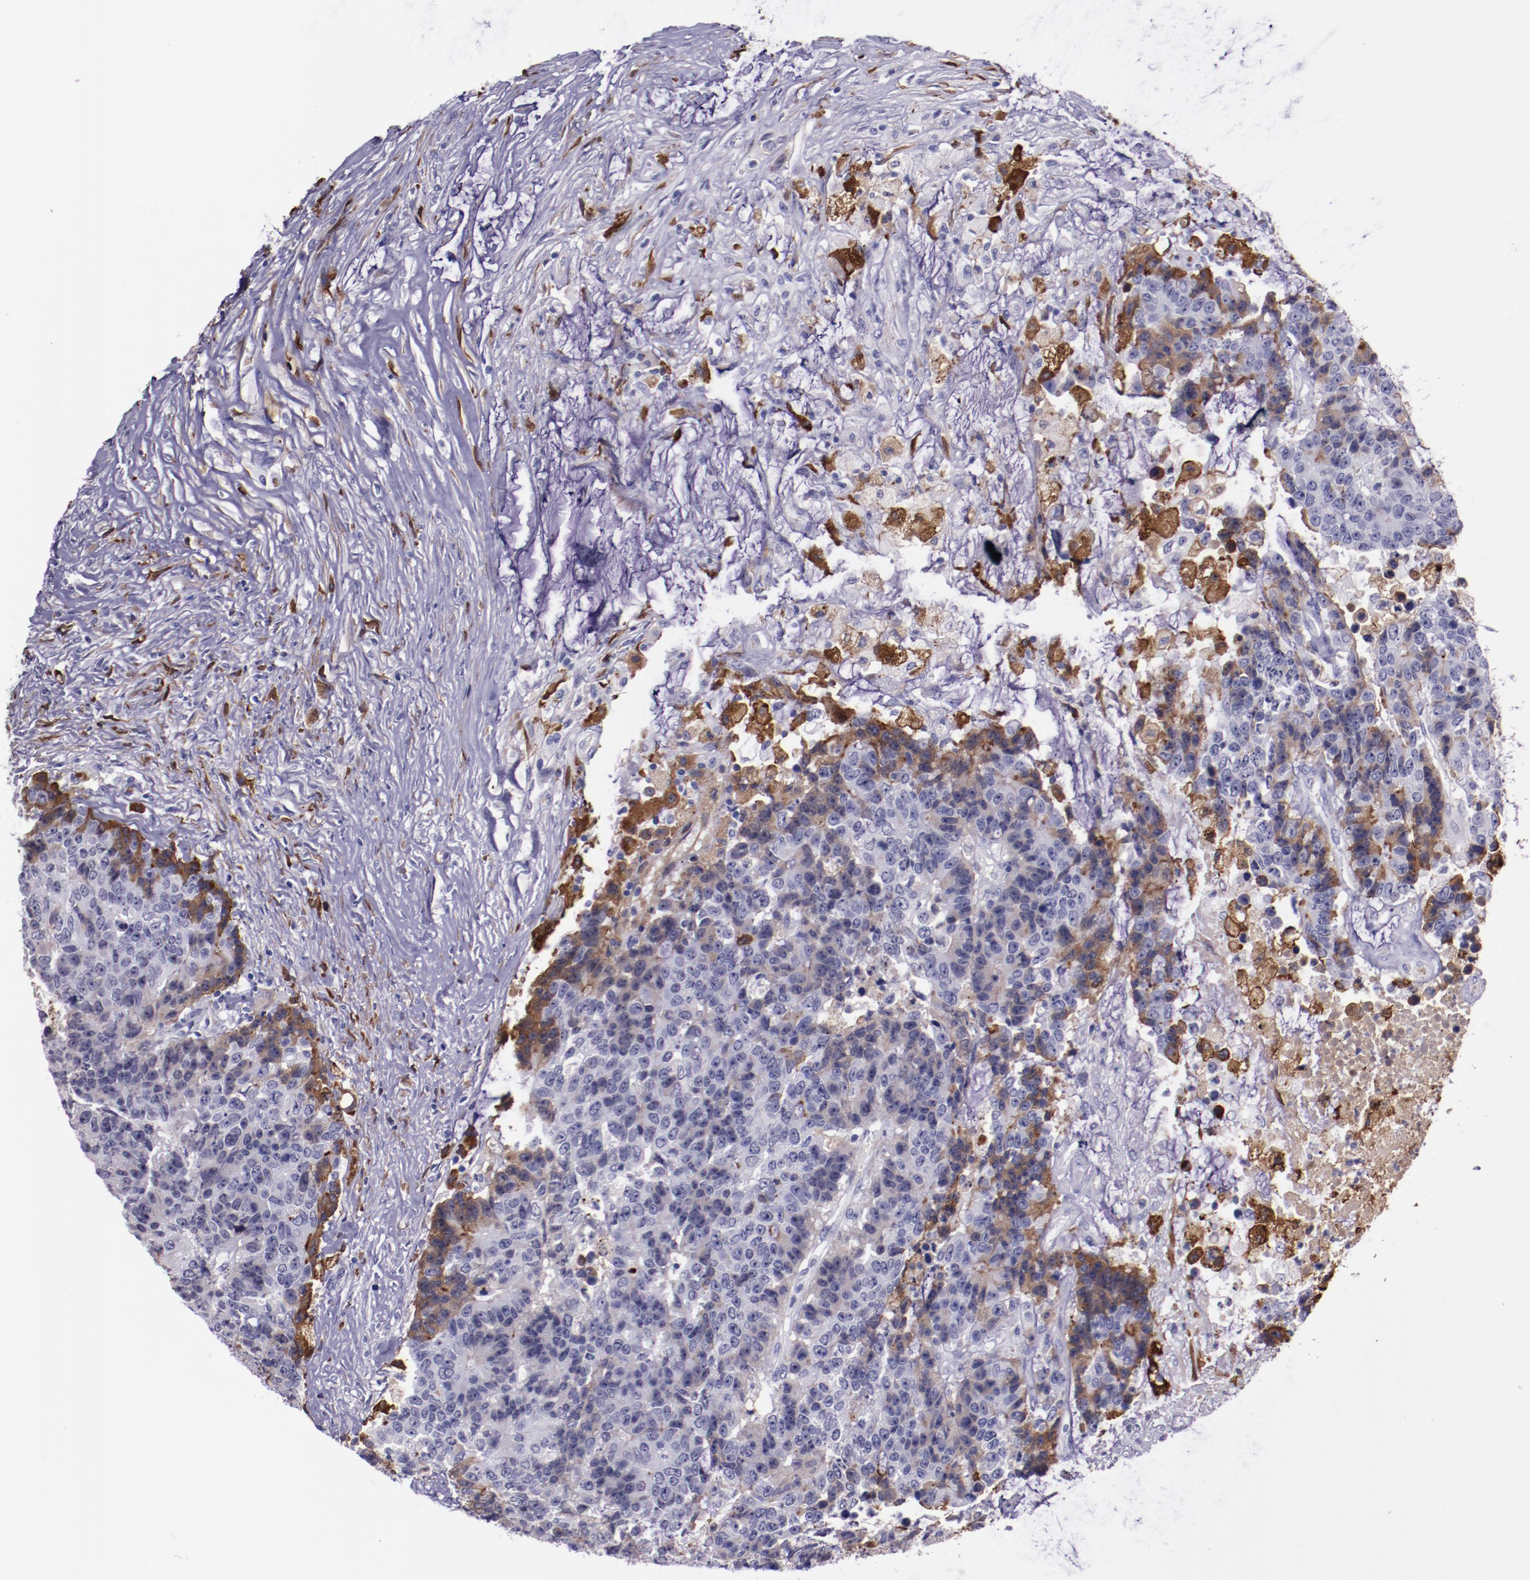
{"staining": {"intensity": "weak", "quantity": "<25%", "location": "cytoplasmic/membranous"}, "tissue": "colorectal cancer", "cell_type": "Tumor cells", "image_type": "cancer", "snomed": [{"axis": "morphology", "description": "Adenocarcinoma, NOS"}, {"axis": "topography", "description": "Colon"}], "caption": "Human adenocarcinoma (colorectal) stained for a protein using immunohistochemistry demonstrates no staining in tumor cells.", "gene": "APOH", "patient": {"sex": "female", "age": 86}}